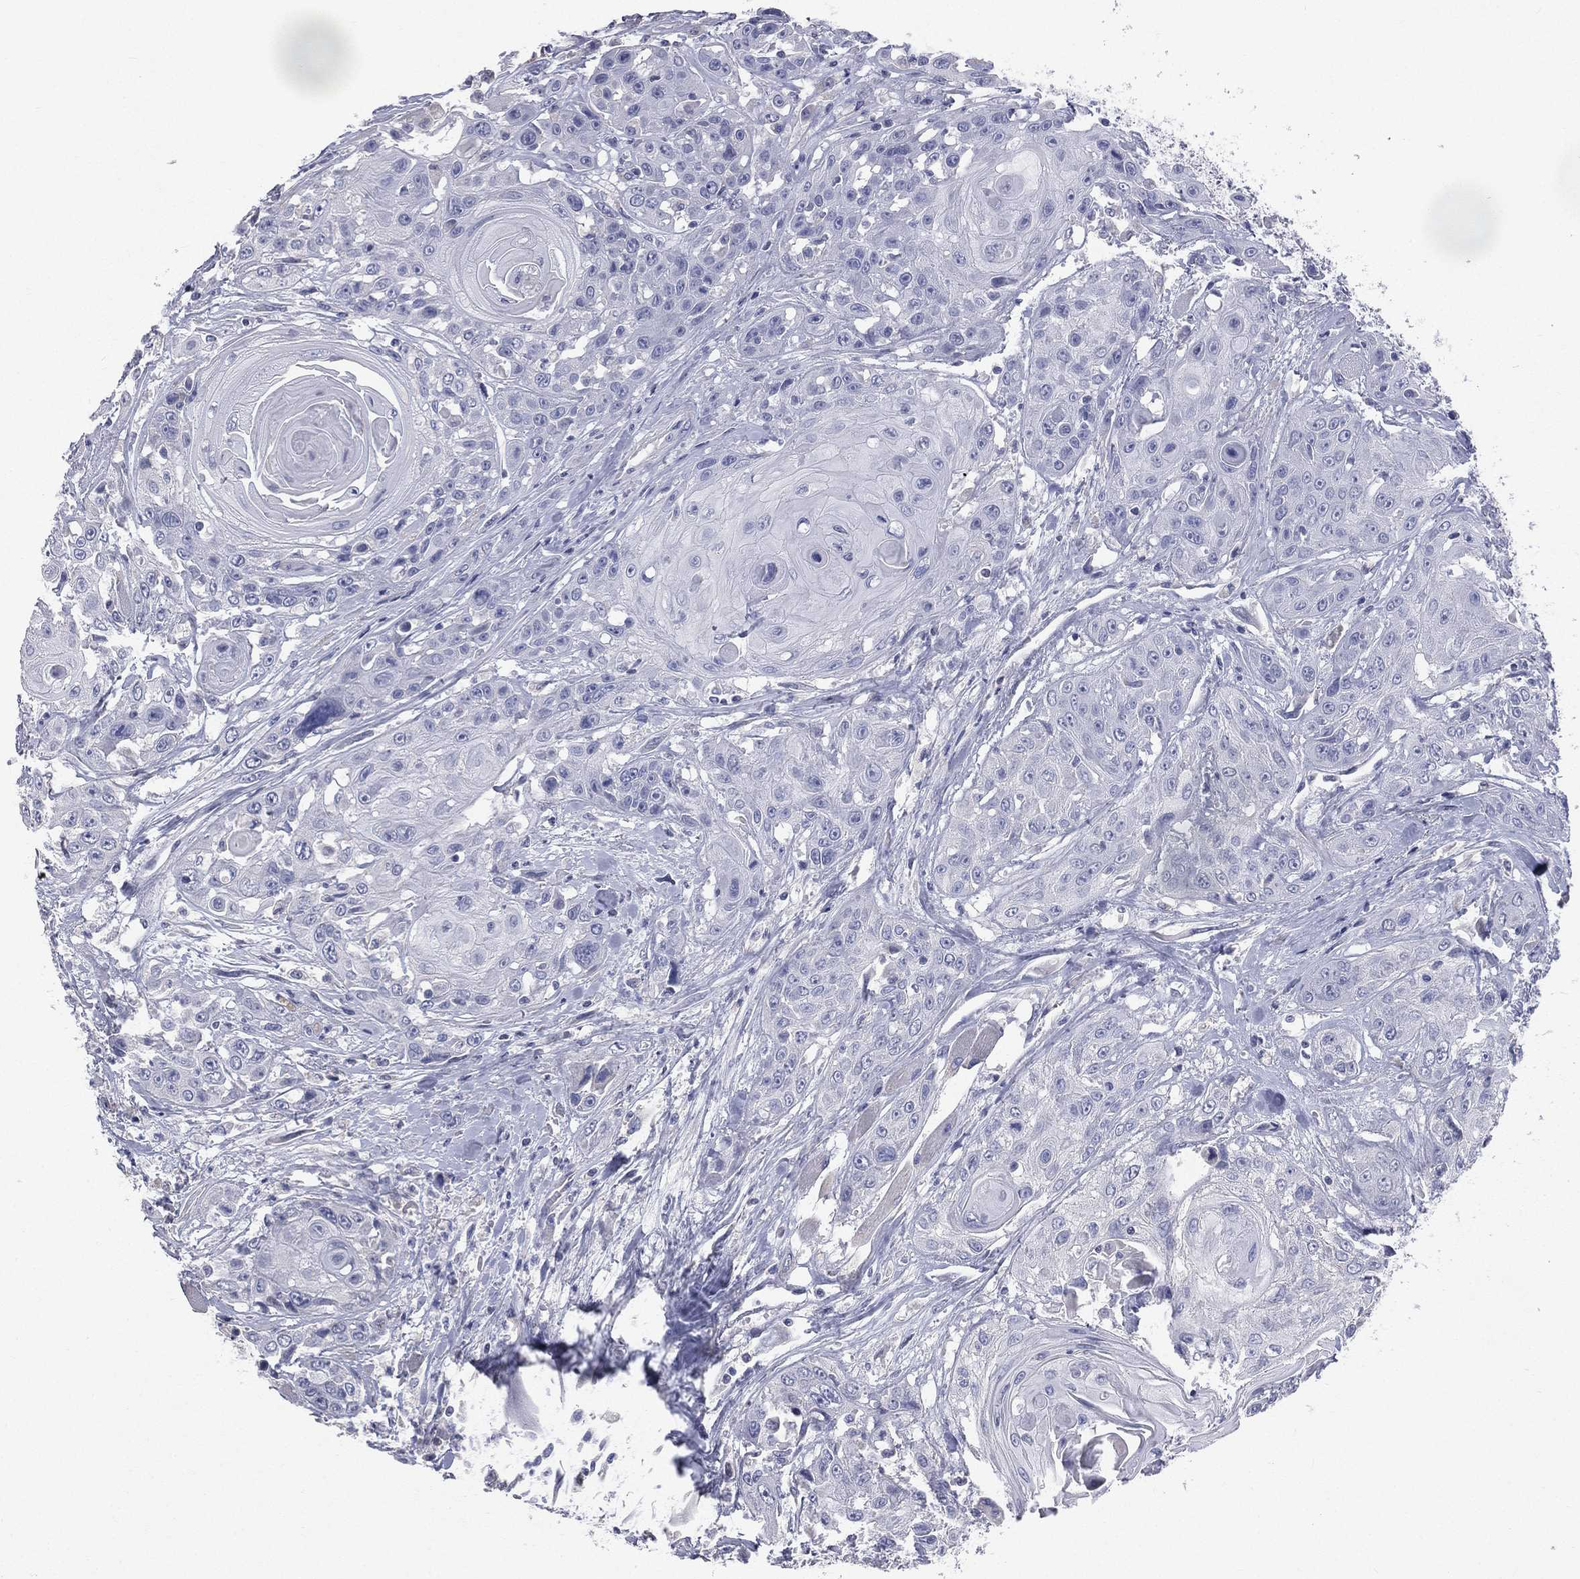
{"staining": {"intensity": "negative", "quantity": "none", "location": "none"}, "tissue": "head and neck cancer", "cell_type": "Tumor cells", "image_type": "cancer", "snomed": [{"axis": "morphology", "description": "Squamous cell carcinoma, NOS"}, {"axis": "topography", "description": "Head-Neck"}], "caption": "High magnification brightfield microscopy of squamous cell carcinoma (head and neck) stained with DAB (3,3'-diaminobenzidine) (brown) and counterstained with hematoxylin (blue): tumor cells show no significant staining.", "gene": "STK31", "patient": {"sex": "female", "age": 59}}